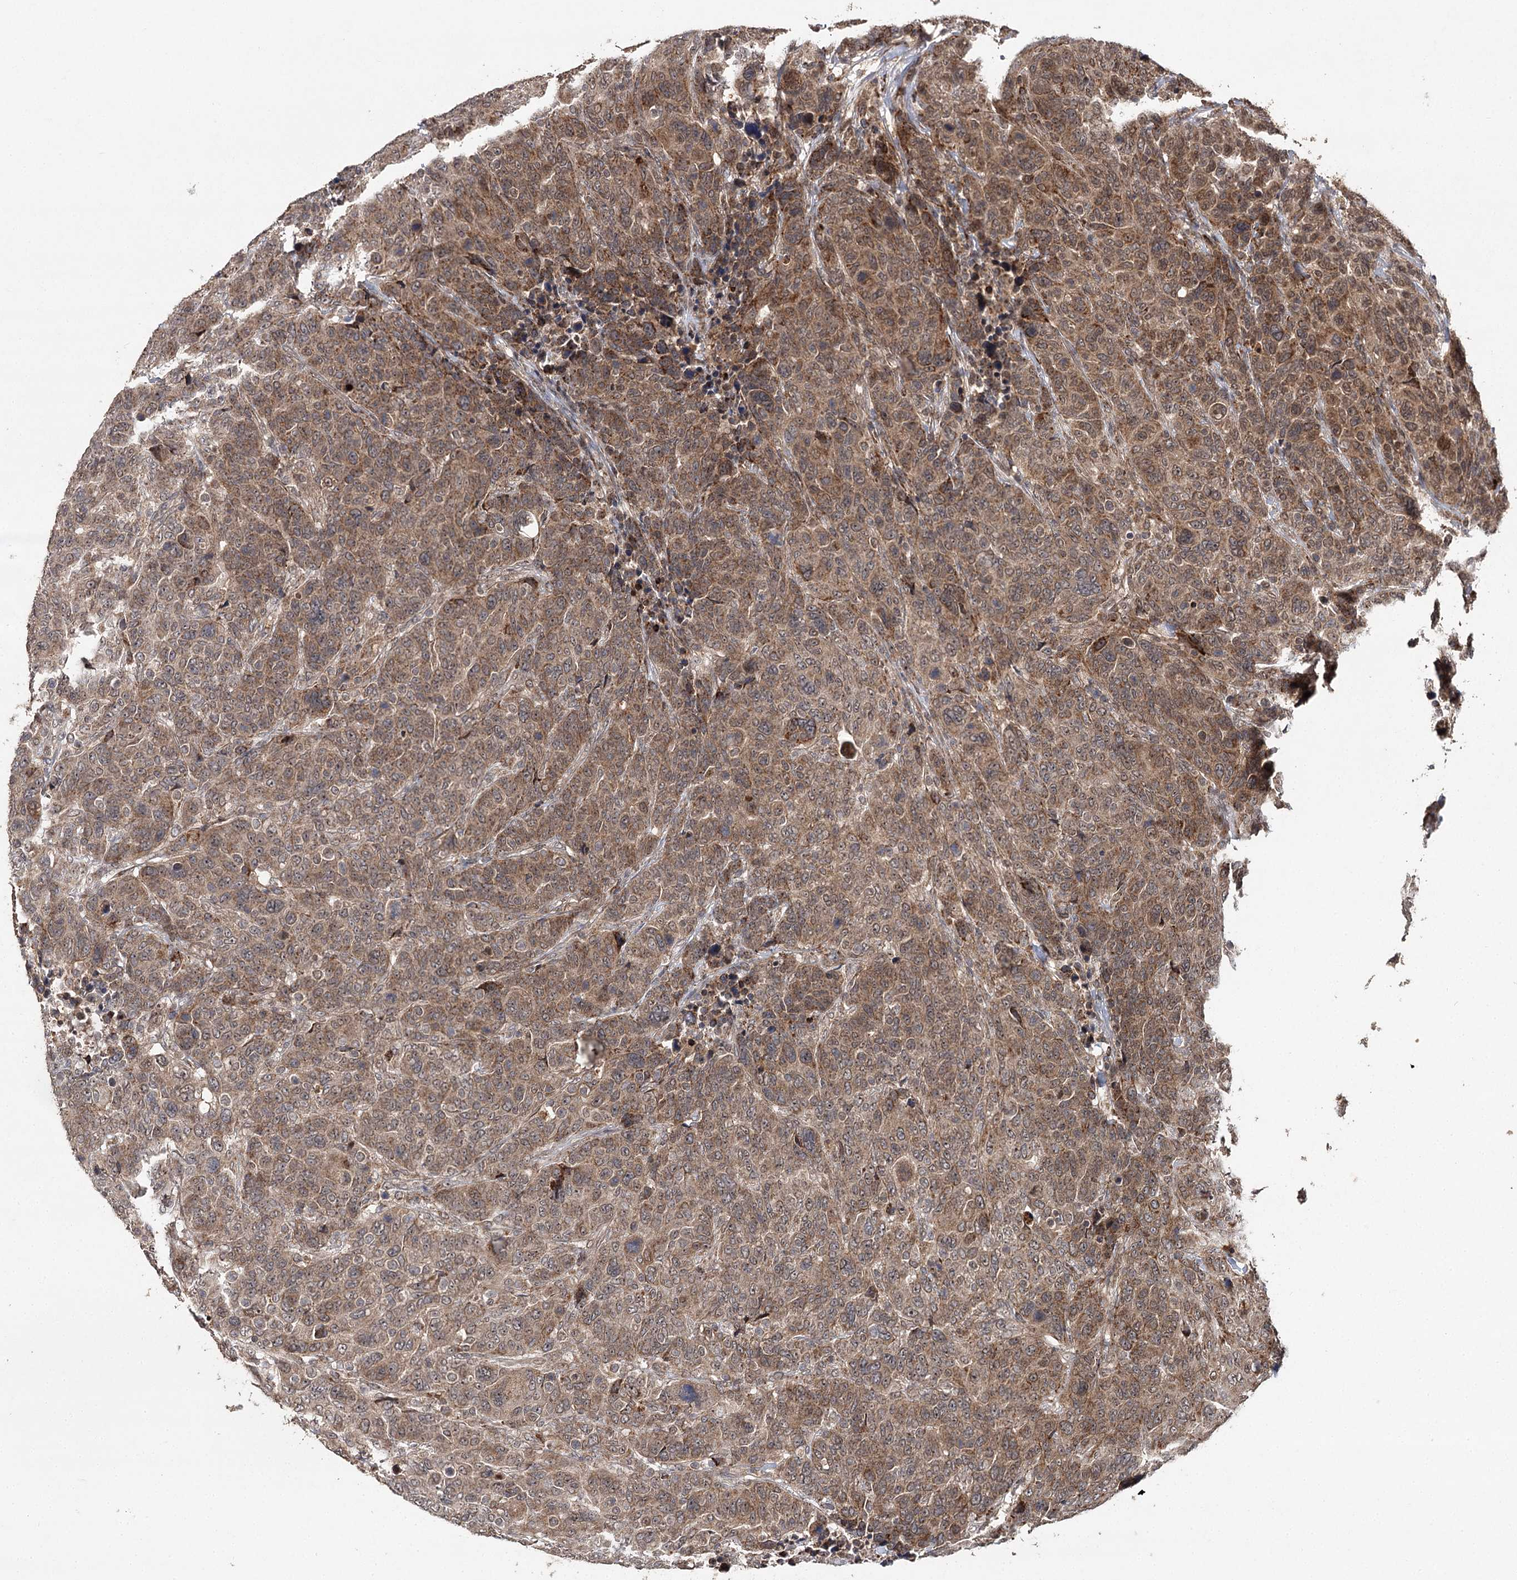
{"staining": {"intensity": "moderate", "quantity": "25%-75%", "location": "cytoplasmic/membranous"}, "tissue": "breast cancer", "cell_type": "Tumor cells", "image_type": "cancer", "snomed": [{"axis": "morphology", "description": "Duct carcinoma"}, {"axis": "topography", "description": "Breast"}], "caption": "Immunohistochemical staining of human breast infiltrating ductal carcinoma displays medium levels of moderate cytoplasmic/membranous positivity in approximately 25%-75% of tumor cells. (DAB = brown stain, brightfield microscopy at high magnification).", "gene": "ZNRF3", "patient": {"sex": "female", "age": 37}}